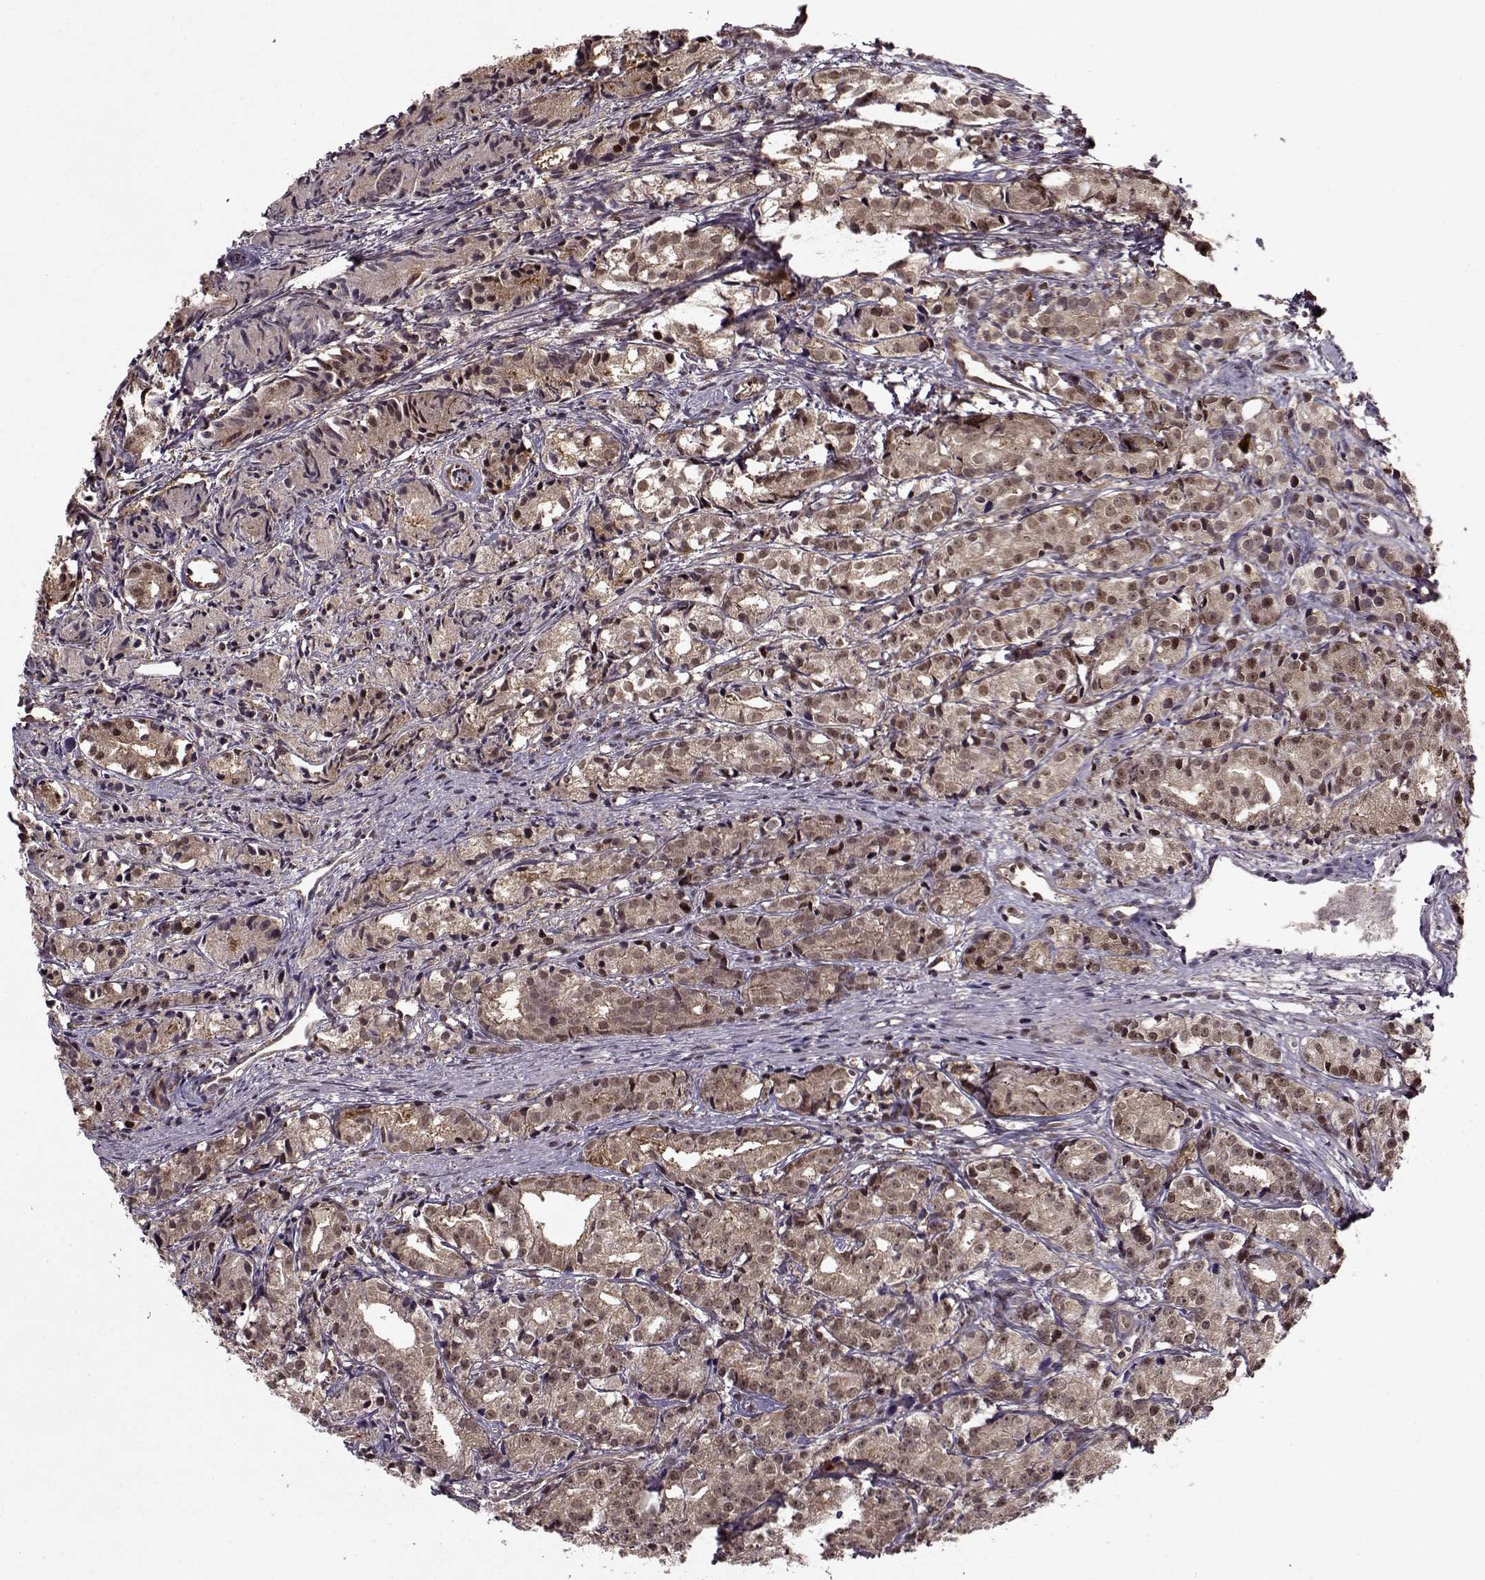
{"staining": {"intensity": "weak", "quantity": ">75%", "location": "cytoplasmic/membranous,nuclear"}, "tissue": "prostate cancer", "cell_type": "Tumor cells", "image_type": "cancer", "snomed": [{"axis": "morphology", "description": "Adenocarcinoma, Medium grade"}, {"axis": "topography", "description": "Prostate"}], "caption": "Prostate cancer stained with immunohistochemistry displays weak cytoplasmic/membranous and nuclear expression in approximately >75% of tumor cells.", "gene": "PSMA7", "patient": {"sex": "male", "age": 74}}